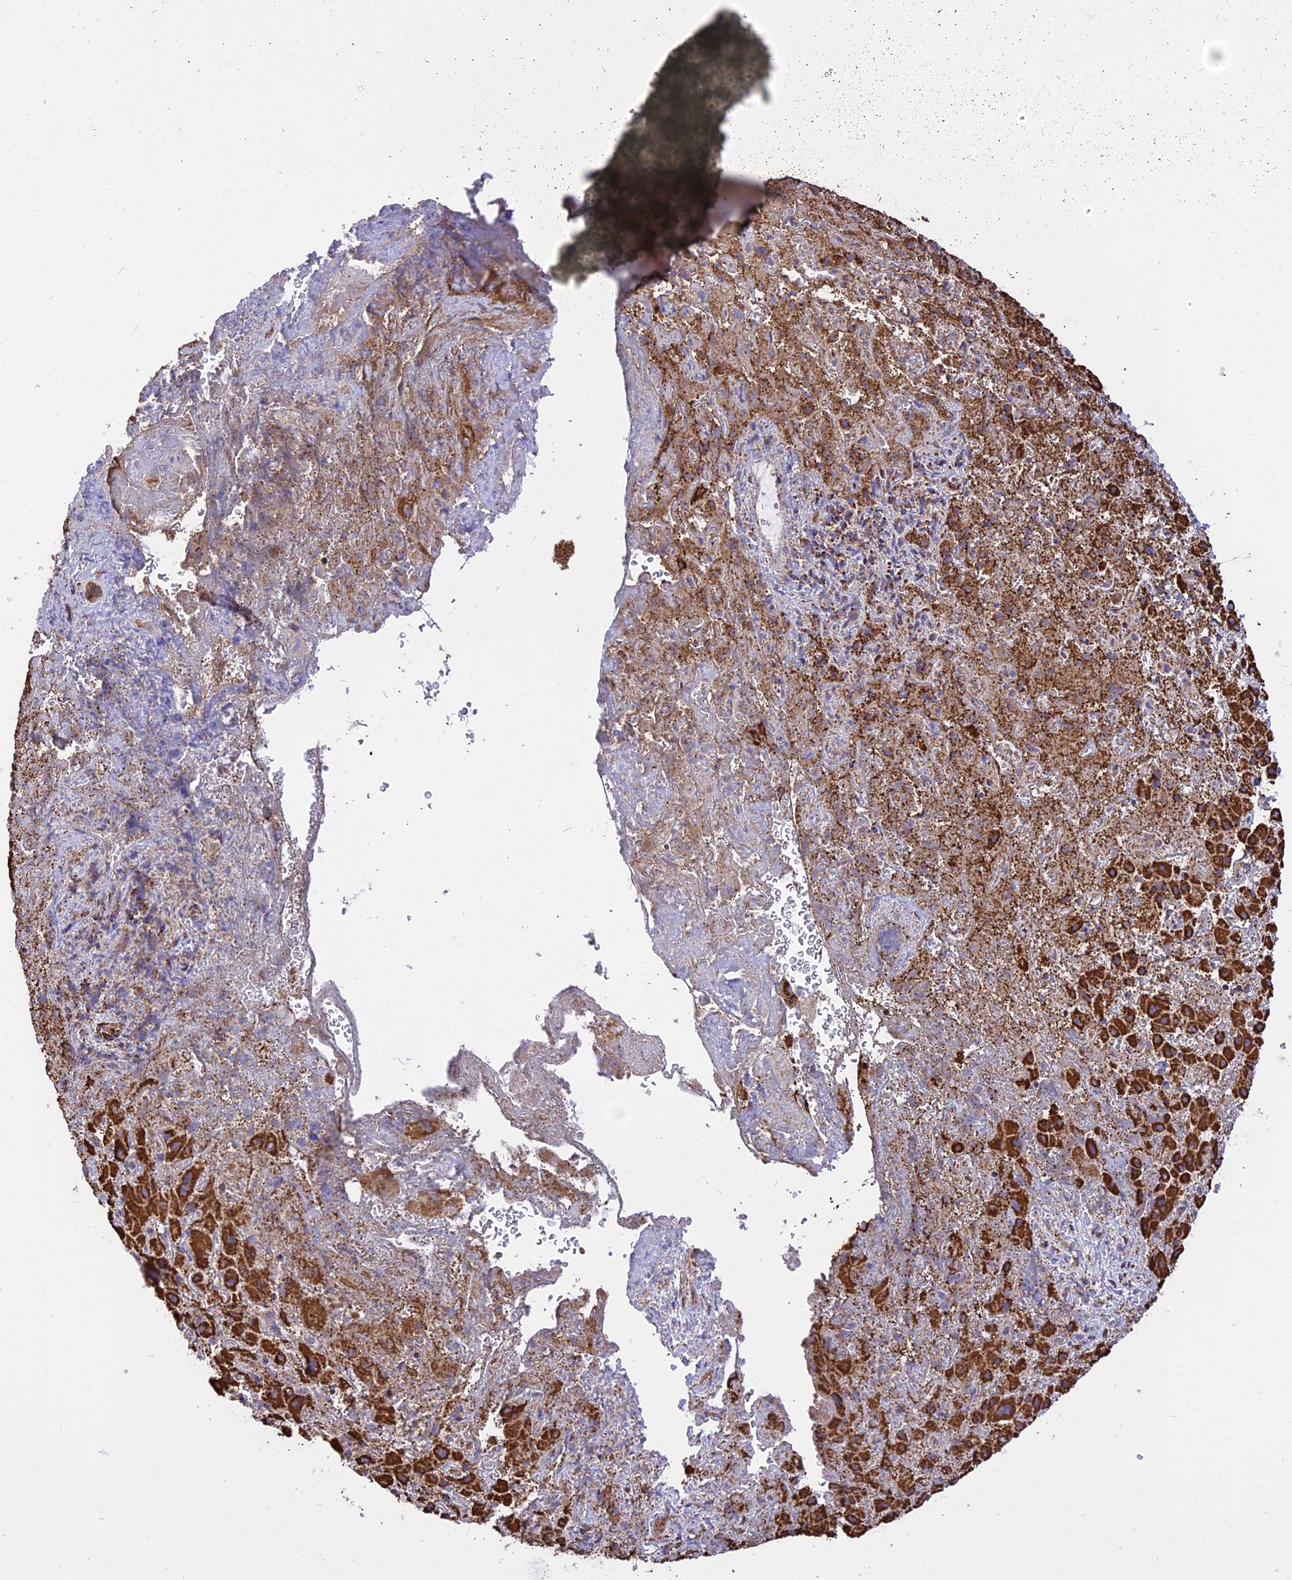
{"staining": {"intensity": "strong", "quantity": "25%-75%", "location": "cytoplasmic/membranous"}, "tissue": "liver cancer", "cell_type": "Tumor cells", "image_type": "cancer", "snomed": [{"axis": "morphology", "description": "Cholangiocarcinoma"}, {"axis": "topography", "description": "Liver"}], "caption": "A micrograph of human liver cholangiocarcinoma stained for a protein displays strong cytoplasmic/membranous brown staining in tumor cells.", "gene": "TTC4", "patient": {"sex": "female", "age": 52}}